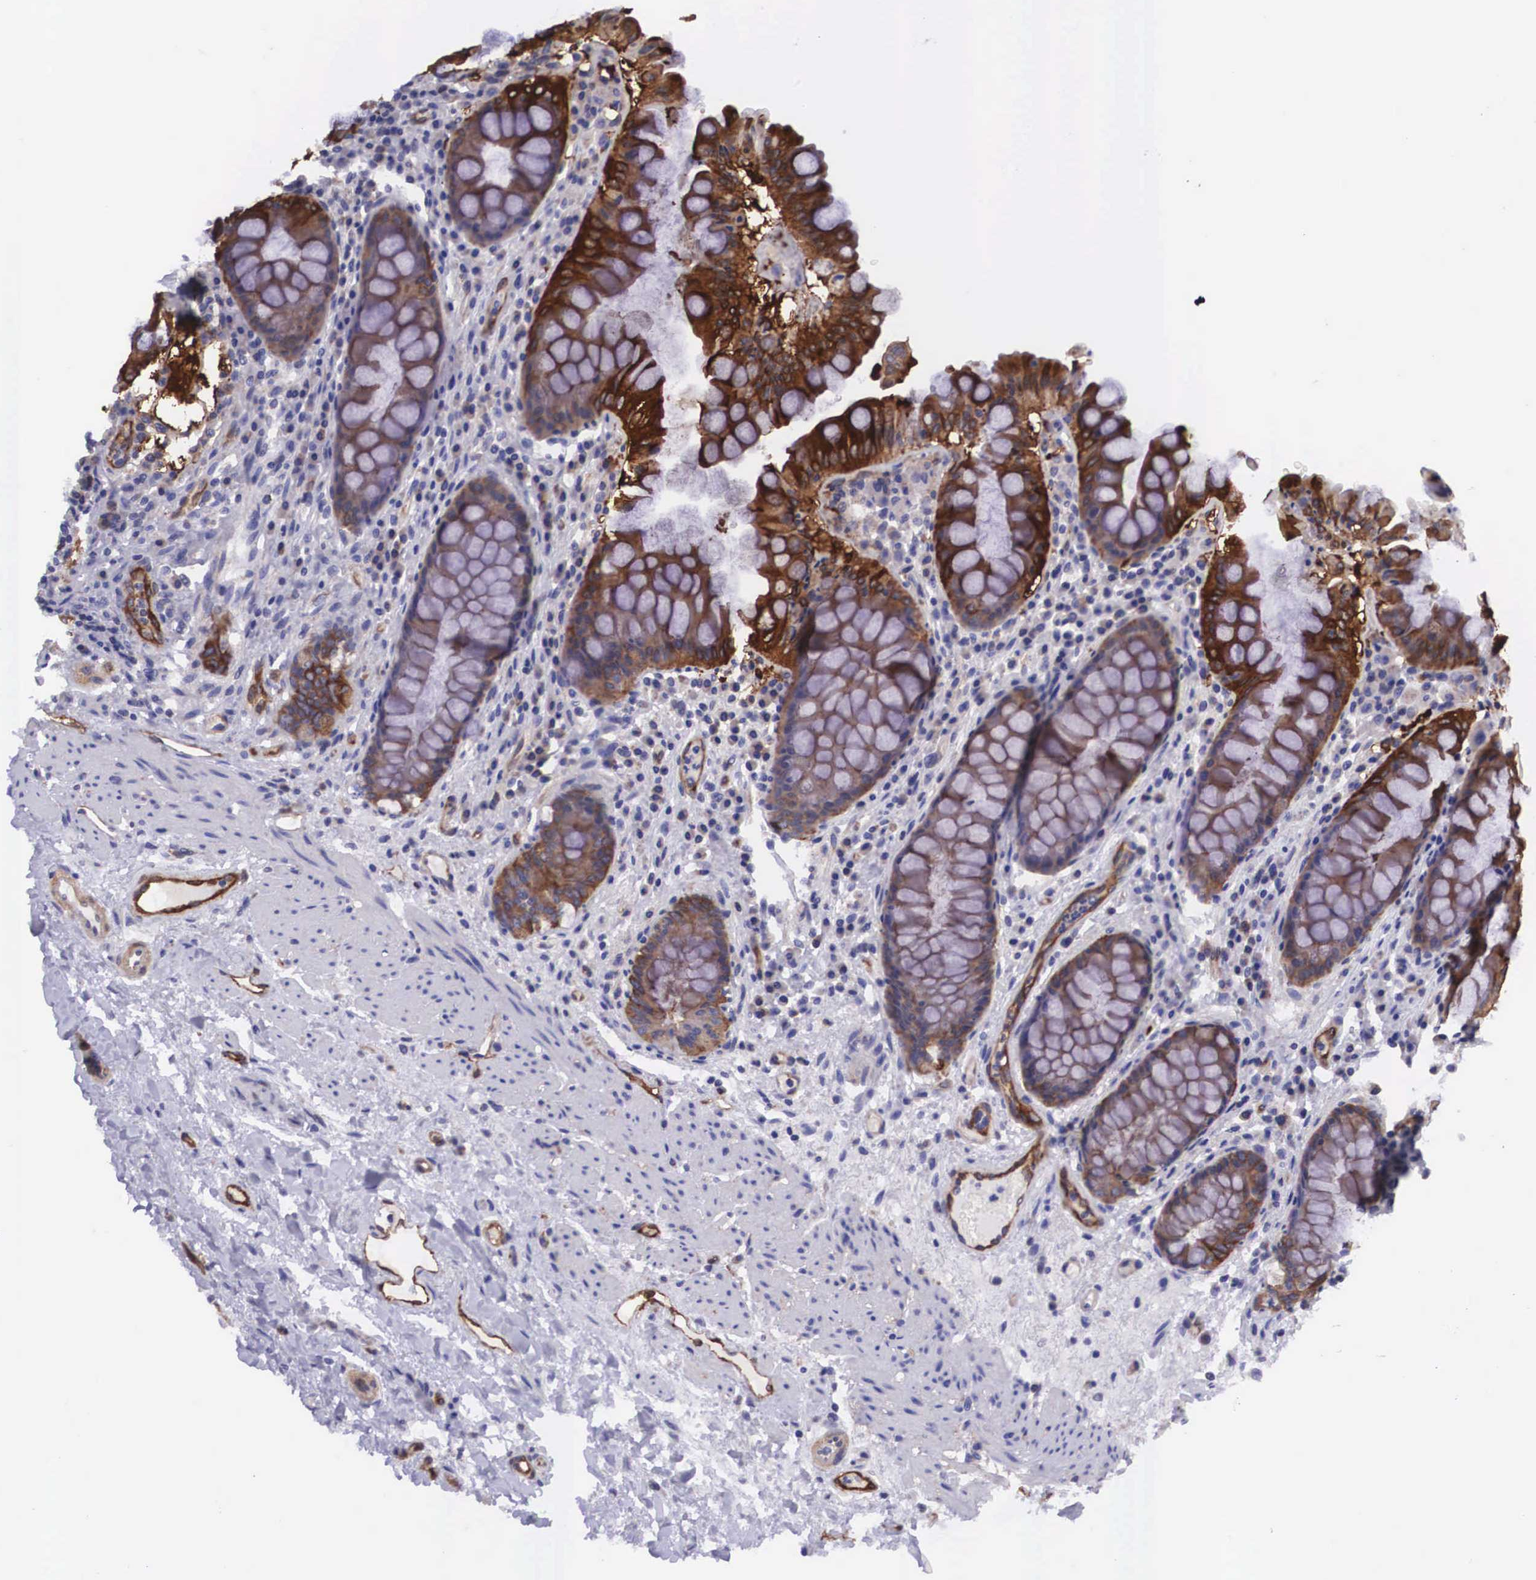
{"staining": {"intensity": "strong", "quantity": "<25%", "location": "cytoplasmic/membranous"}, "tissue": "rectum", "cell_type": "Glandular cells", "image_type": "normal", "snomed": [{"axis": "morphology", "description": "Normal tissue, NOS"}, {"axis": "topography", "description": "Rectum"}], "caption": "Immunohistochemistry (IHC) image of normal rectum: human rectum stained using IHC exhibits medium levels of strong protein expression localized specifically in the cytoplasmic/membranous of glandular cells, appearing as a cytoplasmic/membranous brown color.", "gene": "BCAR1", "patient": {"sex": "female", "age": 75}}